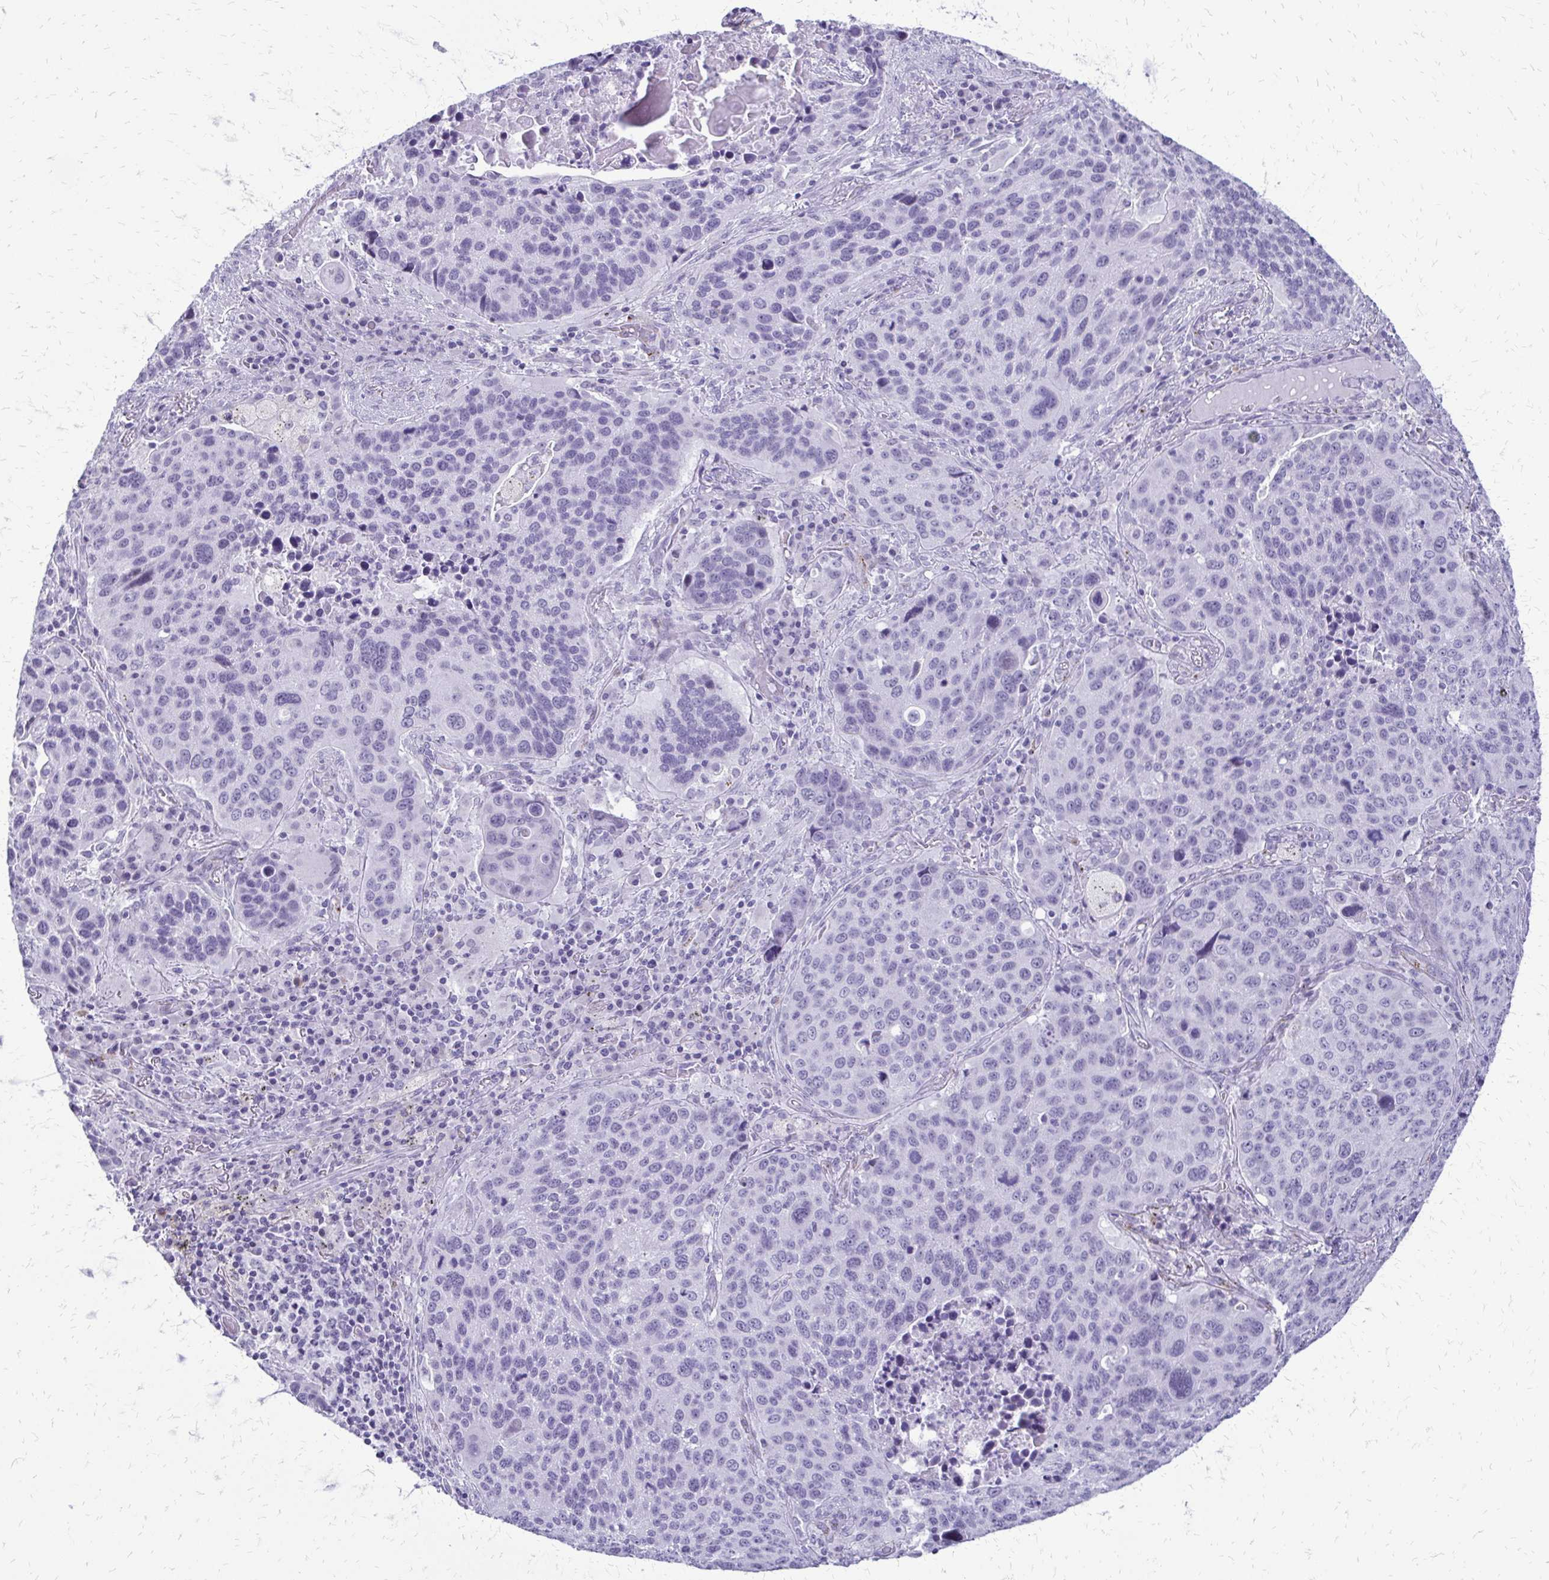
{"staining": {"intensity": "negative", "quantity": "none", "location": "none"}, "tissue": "lung cancer", "cell_type": "Tumor cells", "image_type": "cancer", "snomed": [{"axis": "morphology", "description": "Squamous cell carcinoma, NOS"}, {"axis": "topography", "description": "Lung"}], "caption": "Photomicrograph shows no protein positivity in tumor cells of lung cancer (squamous cell carcinoma) tissue. (DAB (3,3'-diaminobenzidine) IHC, high magnification).", "gene": "FAM162B", "patient": {"sex": "male", "age": 68}}